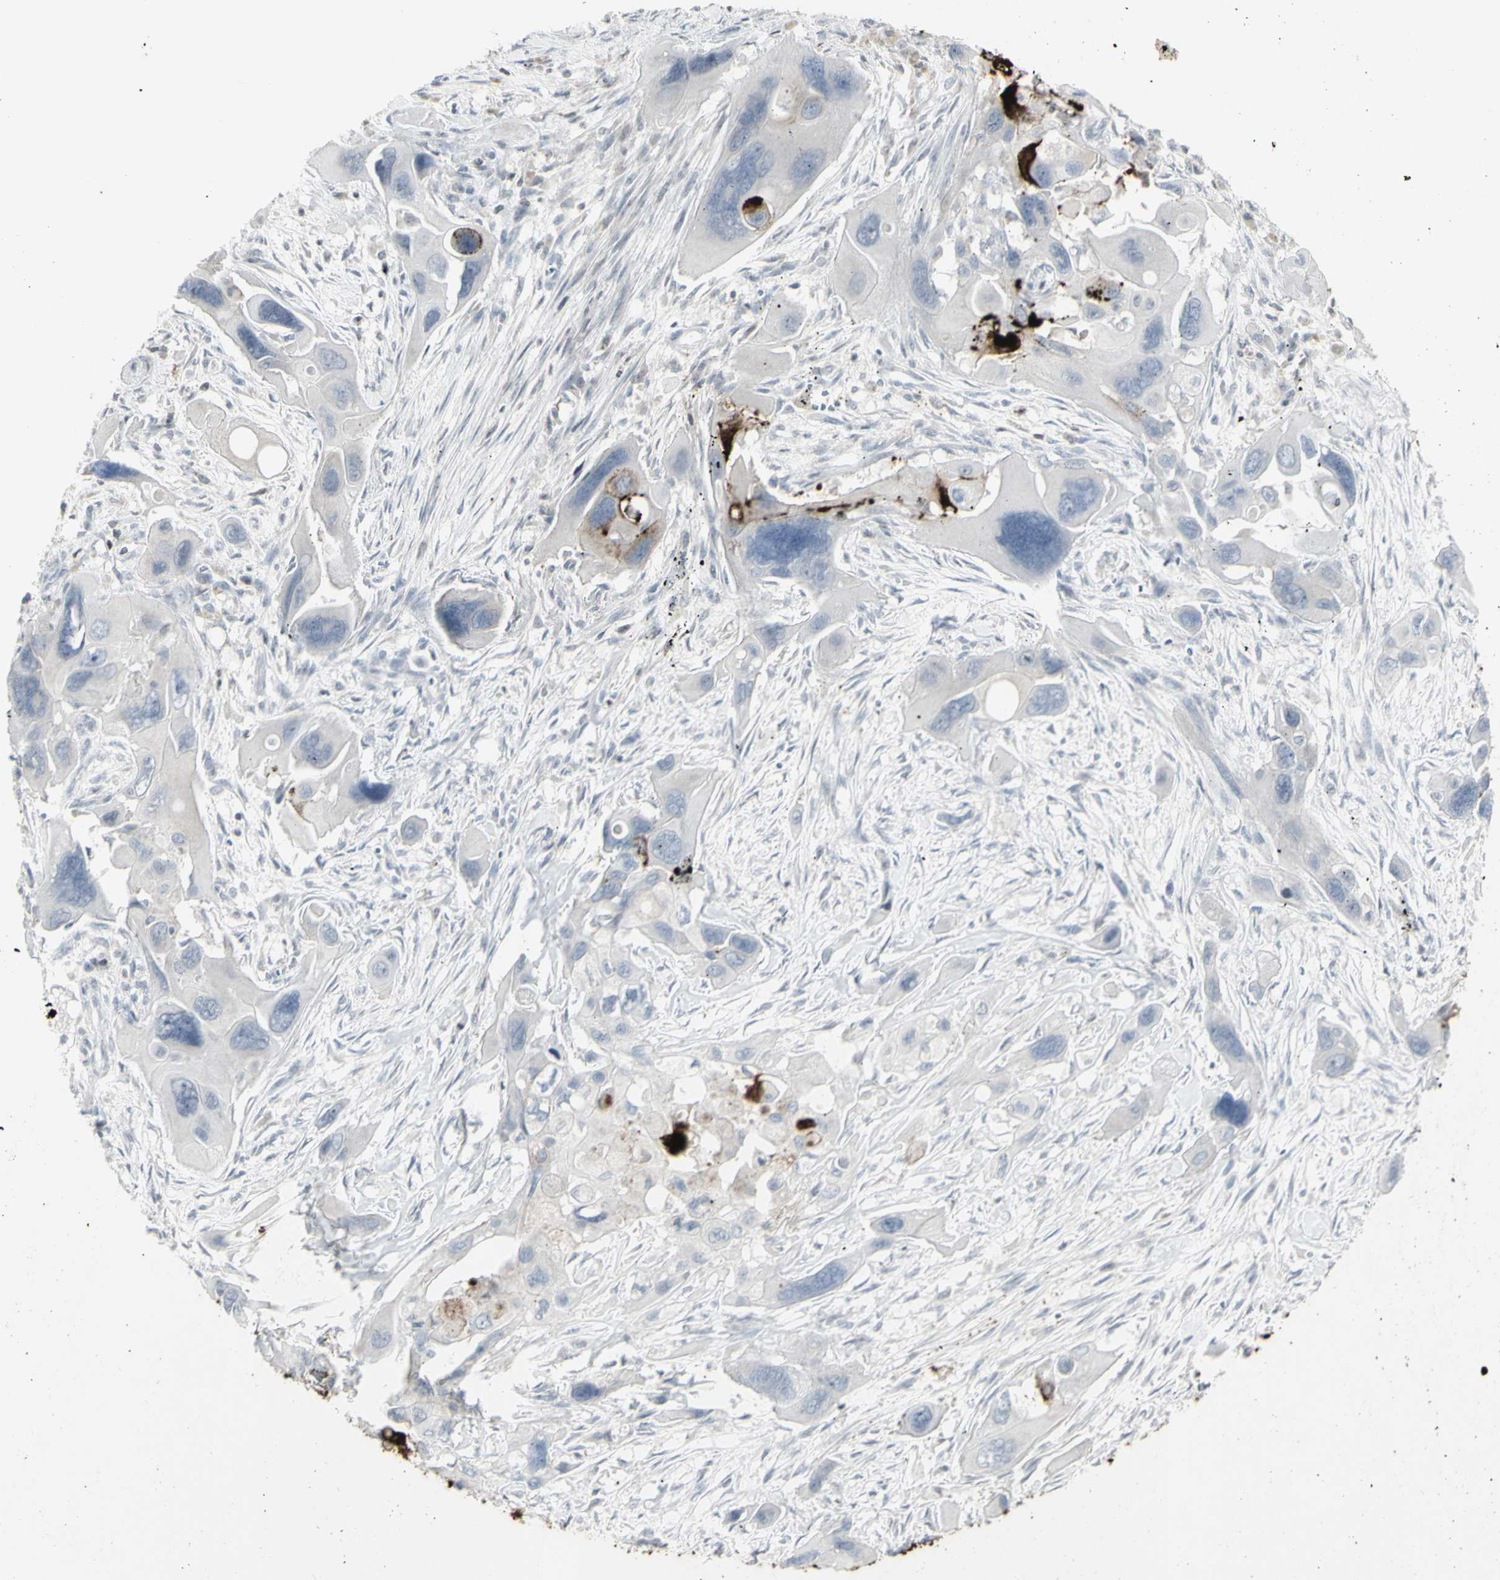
{"staining": {"intensity": "negative", "quantity": "none", "location": "none"}, "tissue": "pancreatic cancer", "cell_type": "Tumor cells", "image_type": "cancer", "snomed": [{"axis": "morphology", "description": "Adenocarcinoma, NOS"}, {"axis": "topography", "description": "Pancreas"}], "caption": "Tumor cells are negative for brown protein staining in pancreatic cancer.", "gene": "MUC5AC", "patient": {"sex": "male", "age": 73}}